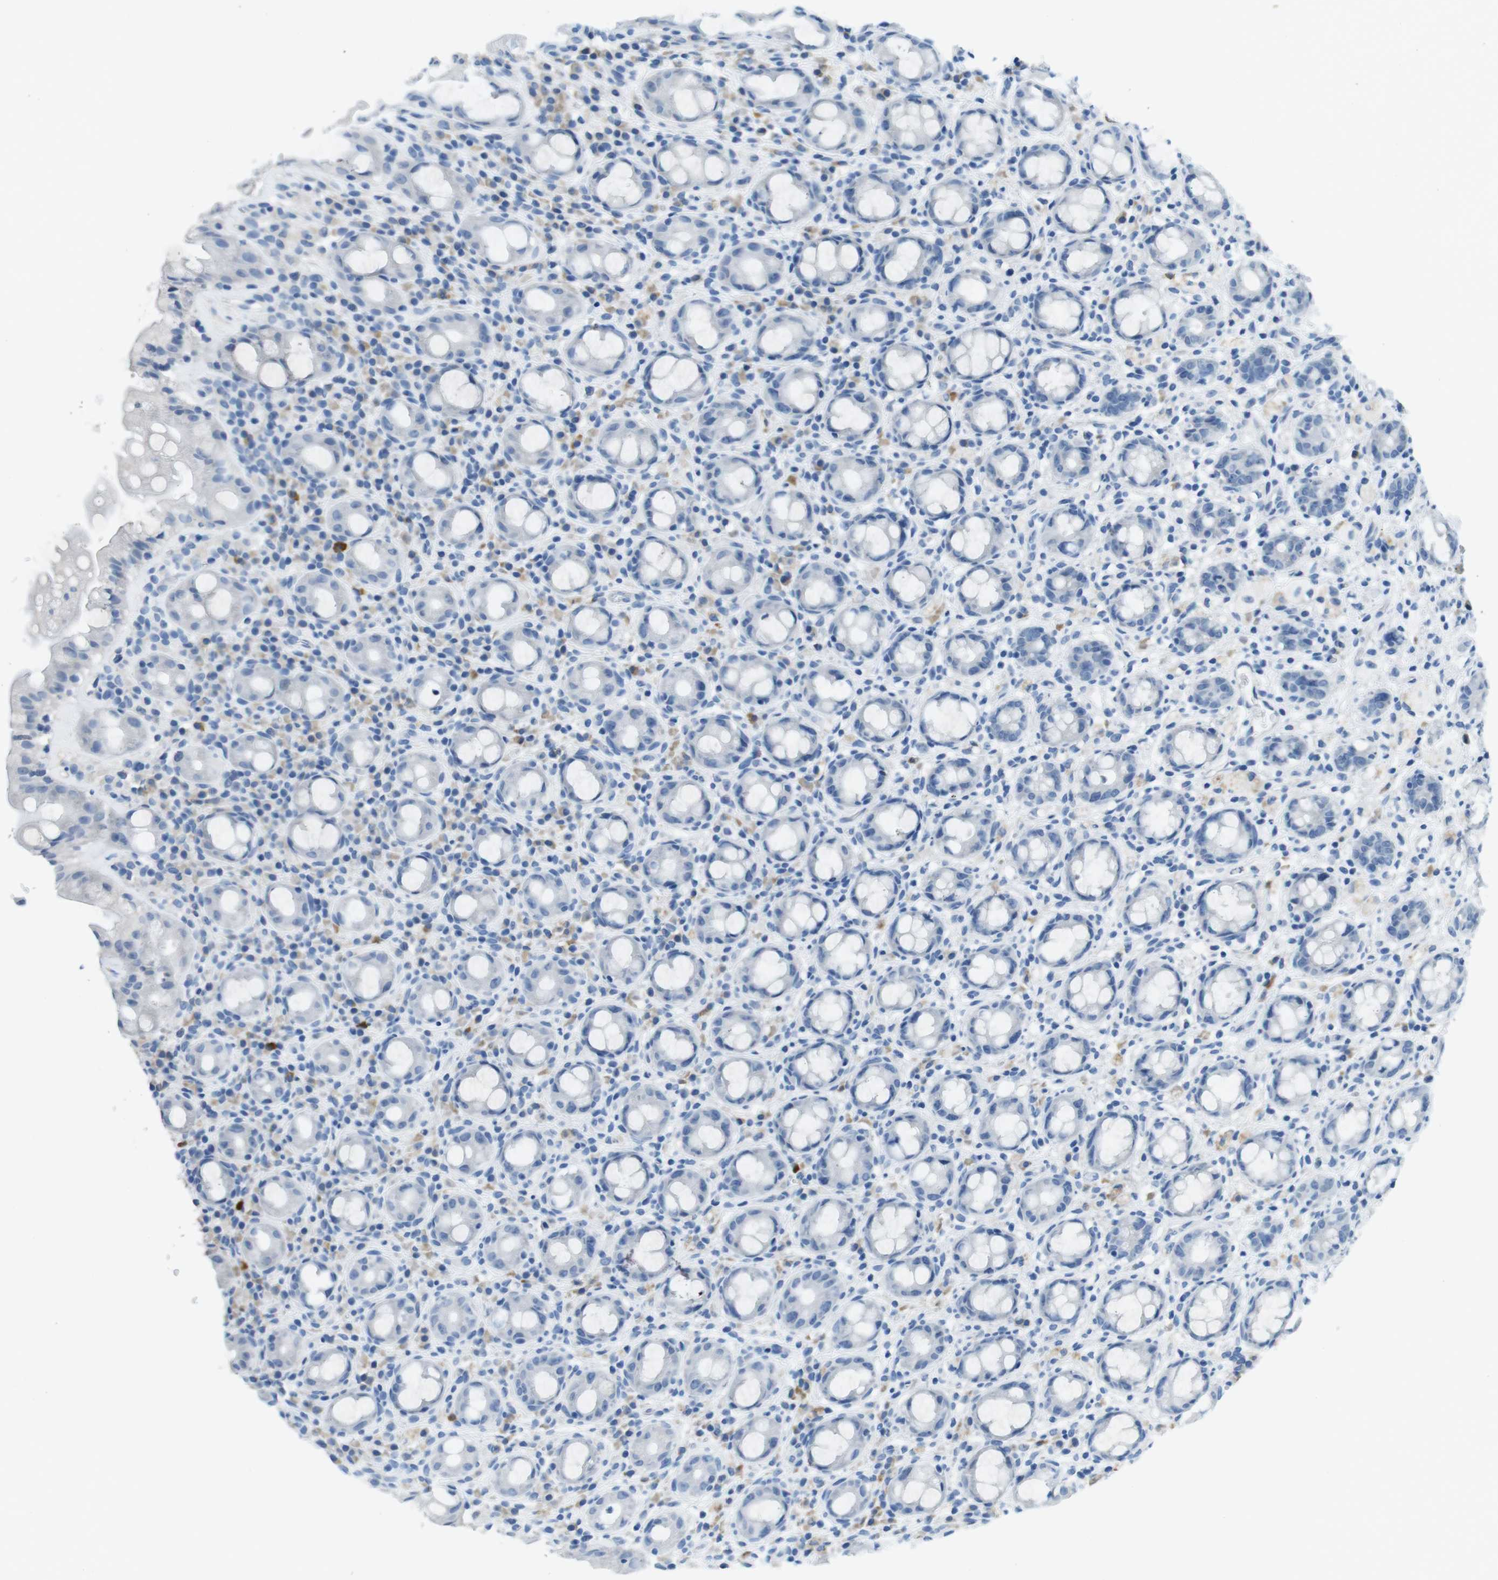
{"staining": {"intensity": "negative", "quantity": "none", "location": "none"}, "tissue": "rectum", "cell_type": "Glandular cells", "image_type": "normal", "snomed": [{"axis": "morphology", "description": "Normal tissue, NOS"}, {"axis": "topography", "description": "Rectum"}], "caption": "Glandular cells are negative for brown protein staining in benign rectum. (Brightfield microscopy of DAB (3,3'-diaminobenzidine) IHC at high magnification).", "gene": "IGHD", "patient": {"sex": "male", "age": 44}}